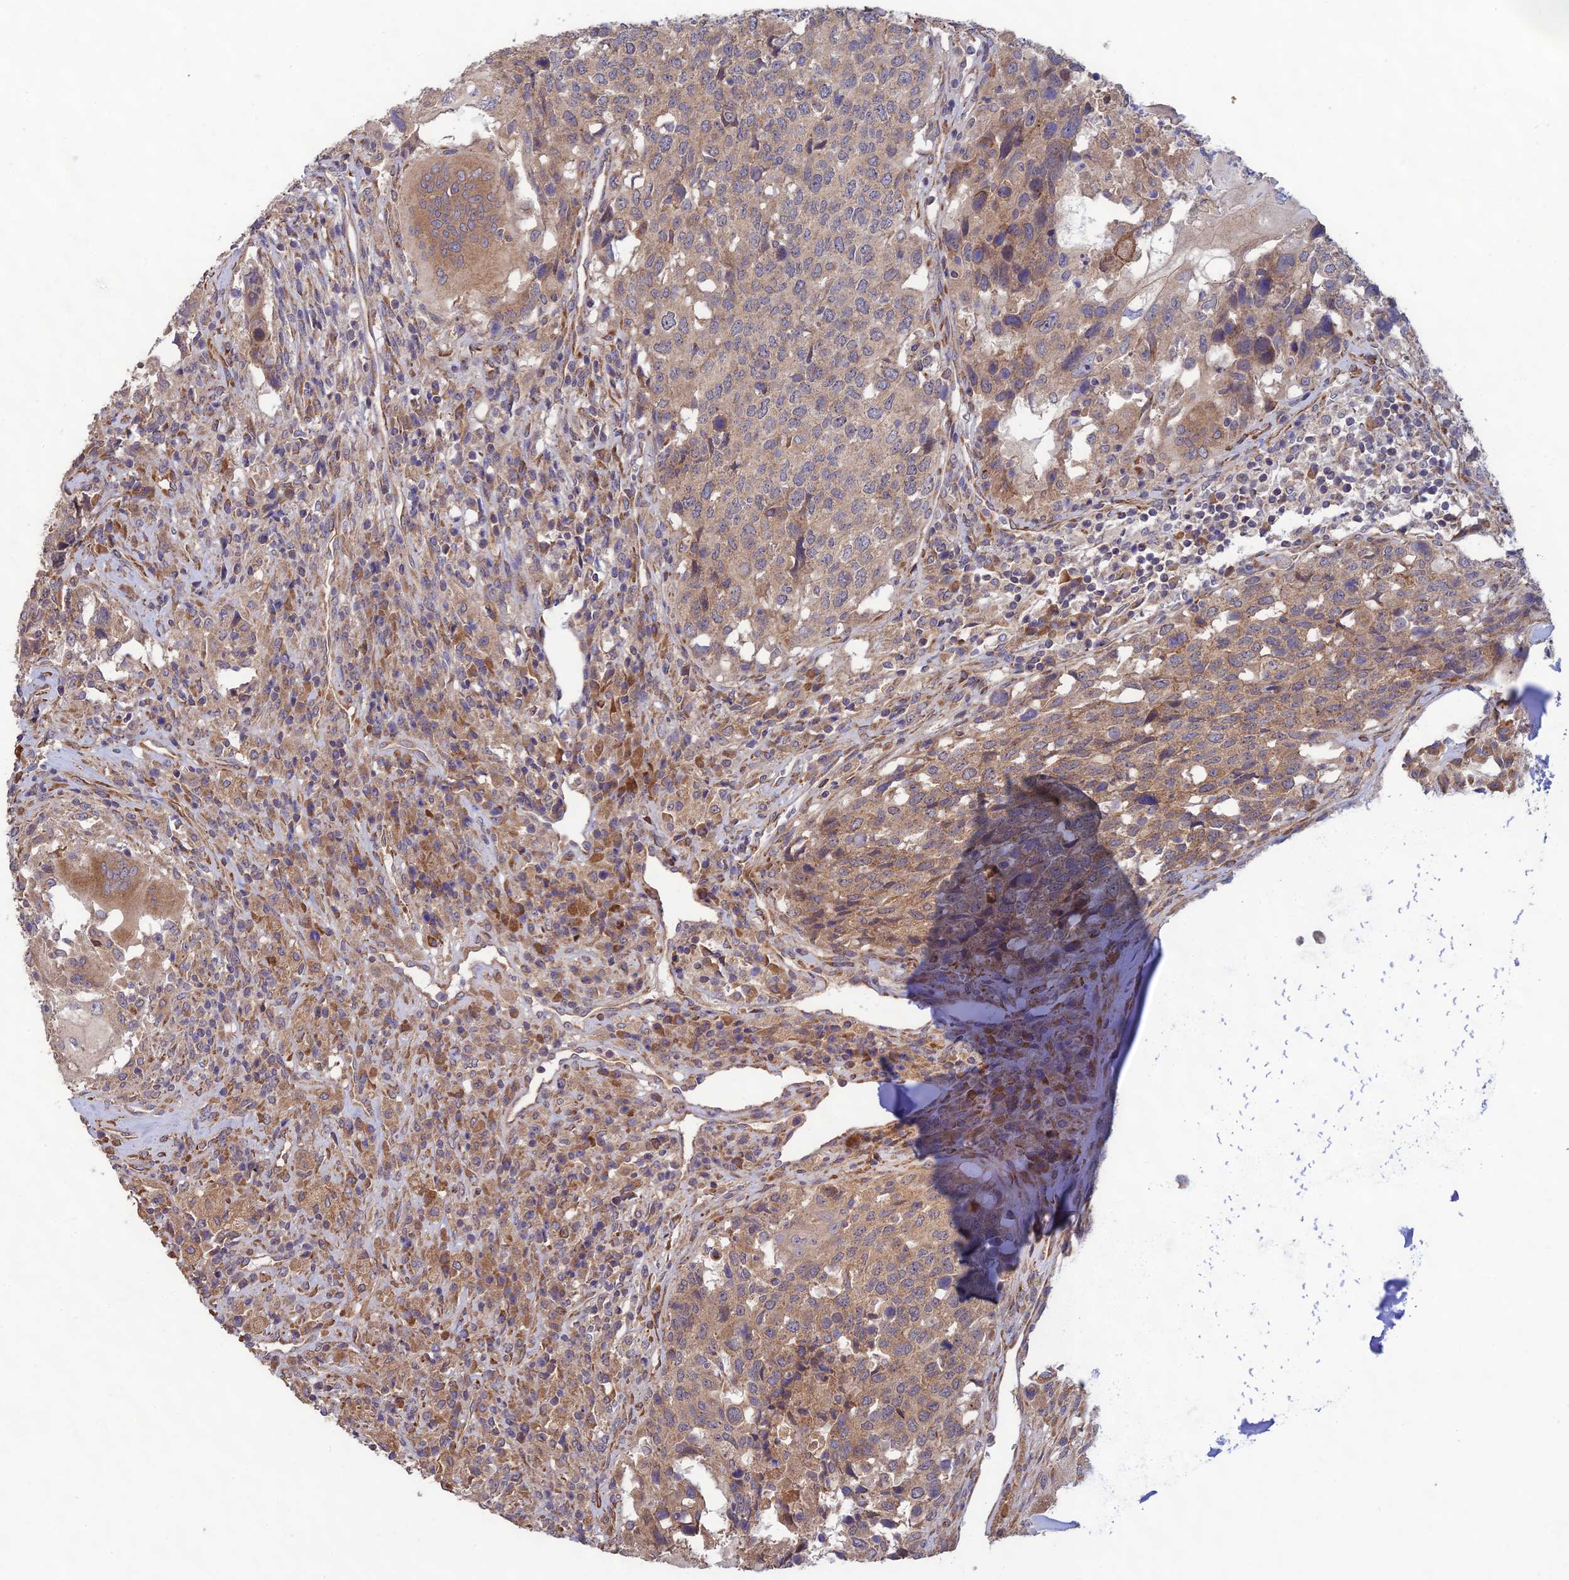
{"staining": {"intensity": "moderate", "quantity": ">75%", "location": "cytoplasmic/membranous"}, "tissue": "head and neck cancer", "cell_type": "Tumor cells", "image_type": "cancer", "snomed": [{"axis": "morphology", "description": "Squamous cell carcinoma, NOS"}, {"axis": "topography", "description": "Head-Neck"}], "caption": "A histopathology image showing moderate cytoplasmic/membranous positivity in about >75% of tumor cells in squamous cell carcinoma (head and neck), as visualized by brown immunohistochemical staining.", "gene": "MRNIP", "patient": {"sex": "male", "age": 66}}